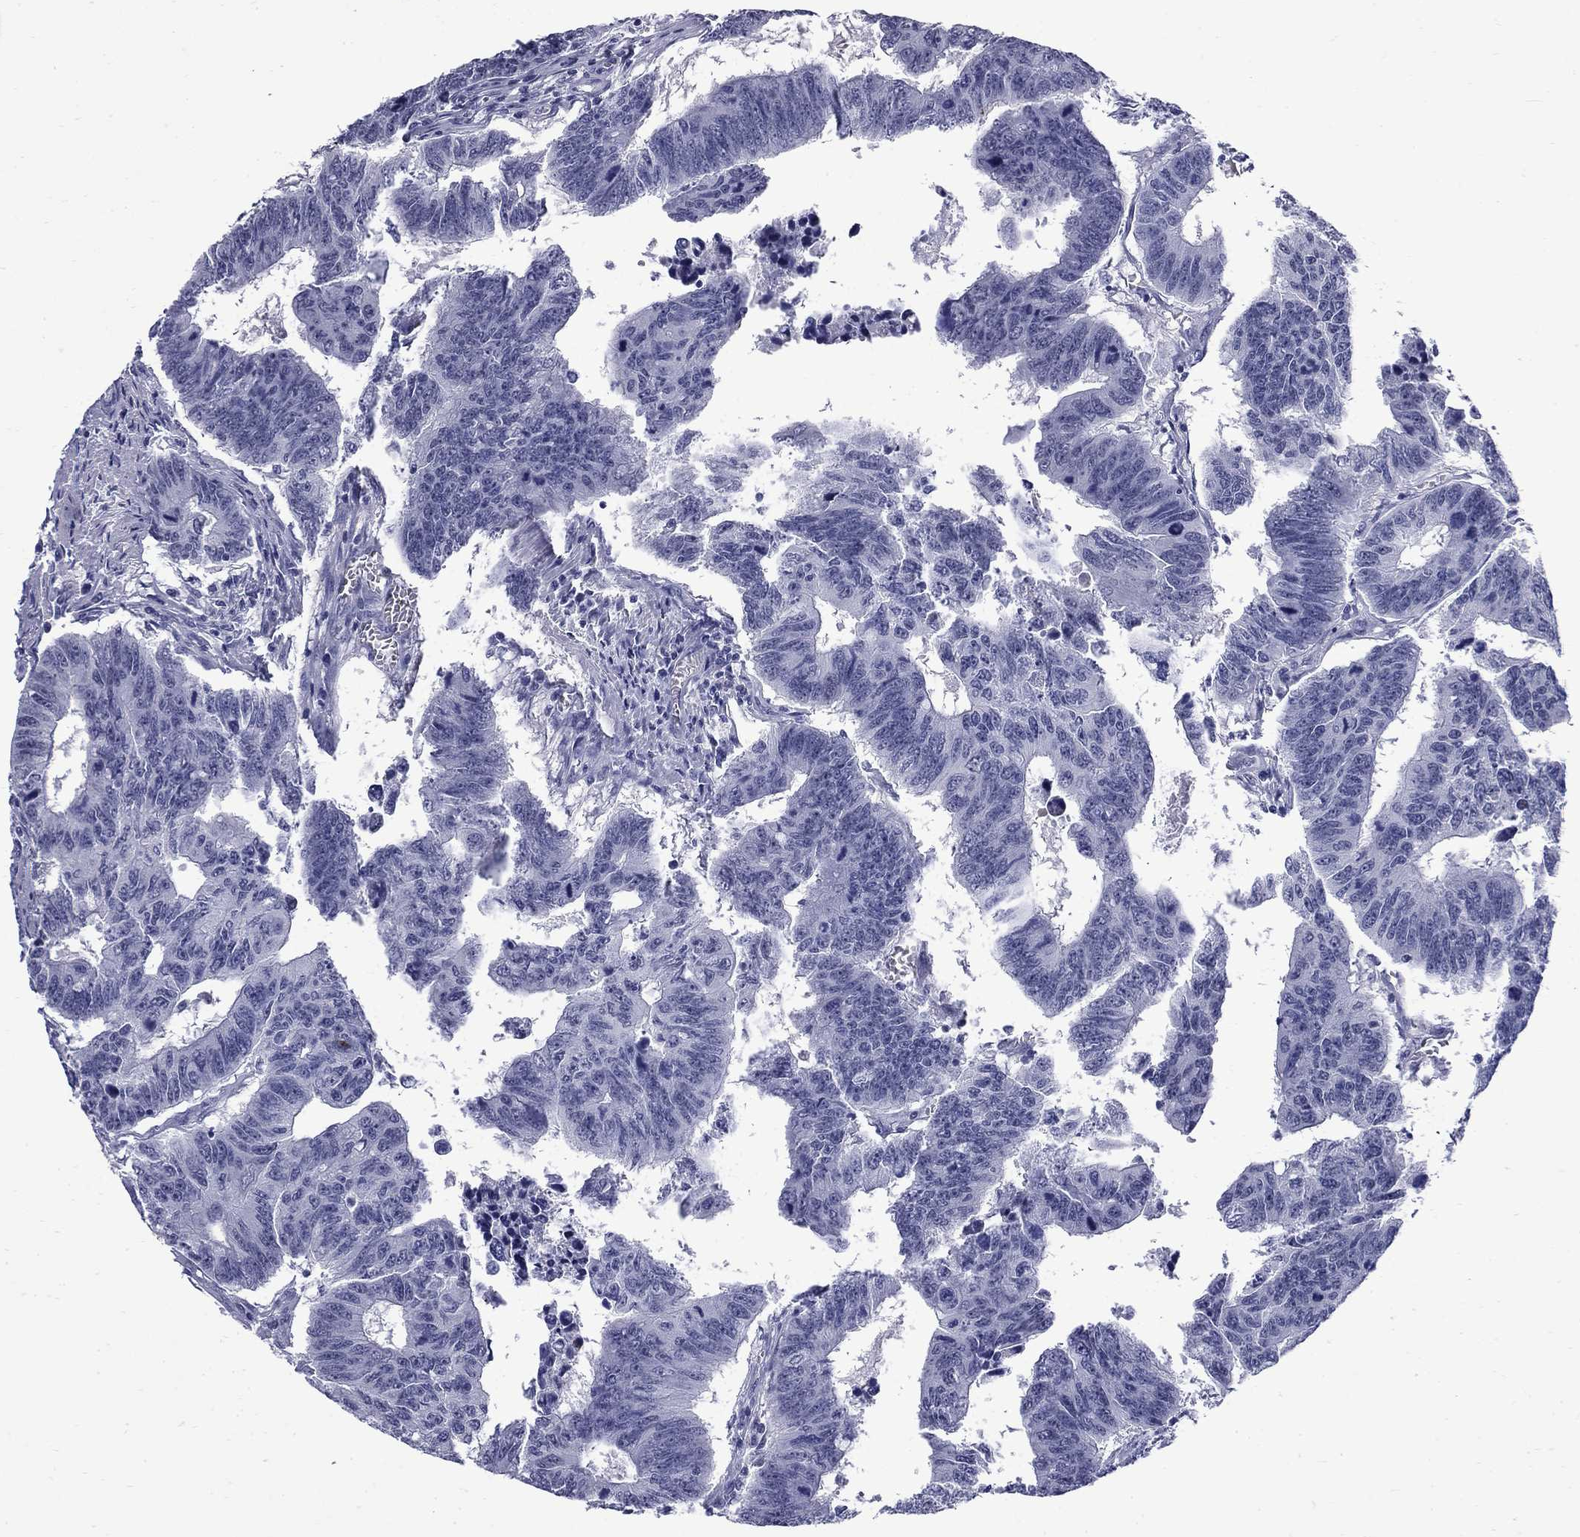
{"staining": {"intensity": "negative", "quantity": "none", "location": "none"}, "tissue": "colorectal cancer", "cell_type": "Tumor cells", "image_type": "cancer", "snomed": [{"axis": "morphology", "description": "Adenocarcinoma, NOS"}, {"axis": "topography", "description": "Appendix"}, {"axis": "topography", "description": "Colon"}, {"axis": "topography", "description": "Cecum"}, {"axis": "topography", "description": "Colon asc"}], "caption": "Human colorectal adenocarcinoma stained for a protein using immunohistochemistry (IHC) displays no positivity in tumor cells.", "gene": "MGARP", "patient": {"sex": "female", "age": 85}}